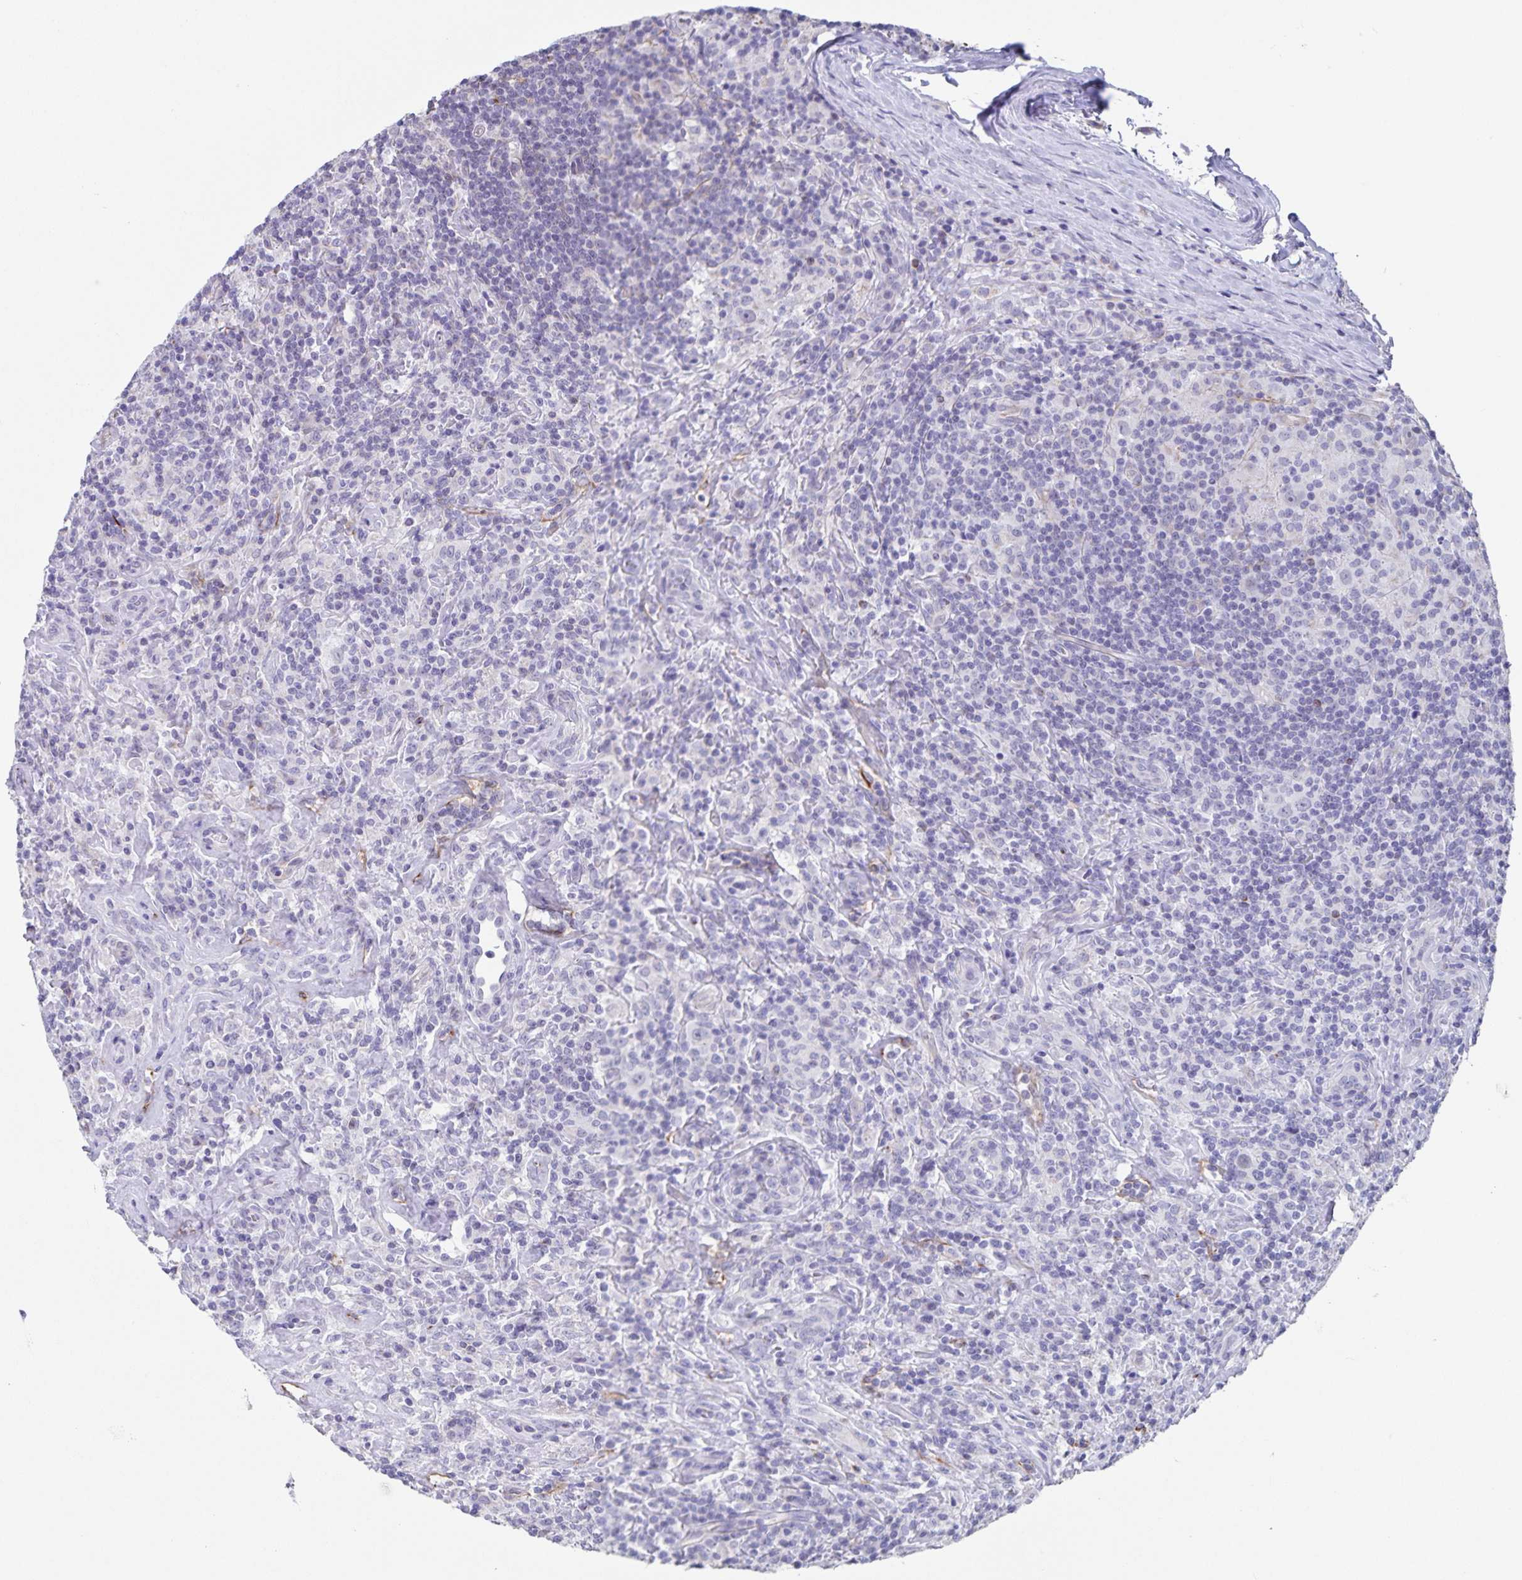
{"staining": {"intensity": "negative", "quantity": "none", "location": "none"}, "tissue": "lymphoma", "cell_type": "Tumor cells", "image_type": "cancer", "snomed": [{"axis": "morphology", "description": "Hodgkin's disease, NOS"}, {"axis": "morphology", "description": "Hodgkin's lymphoma, nodular sclerosis"}, {"axis": "topography", "description": "Lymph node"}], "caption": "Human Hodgkin's lymphoma, nodular sclerosis stained for a protein using immunohistochemistry (IHC) demonstrates no positivity in tumor cells.", "gene": "SYNM", "patient": {"sex": "female", "age": 10}}